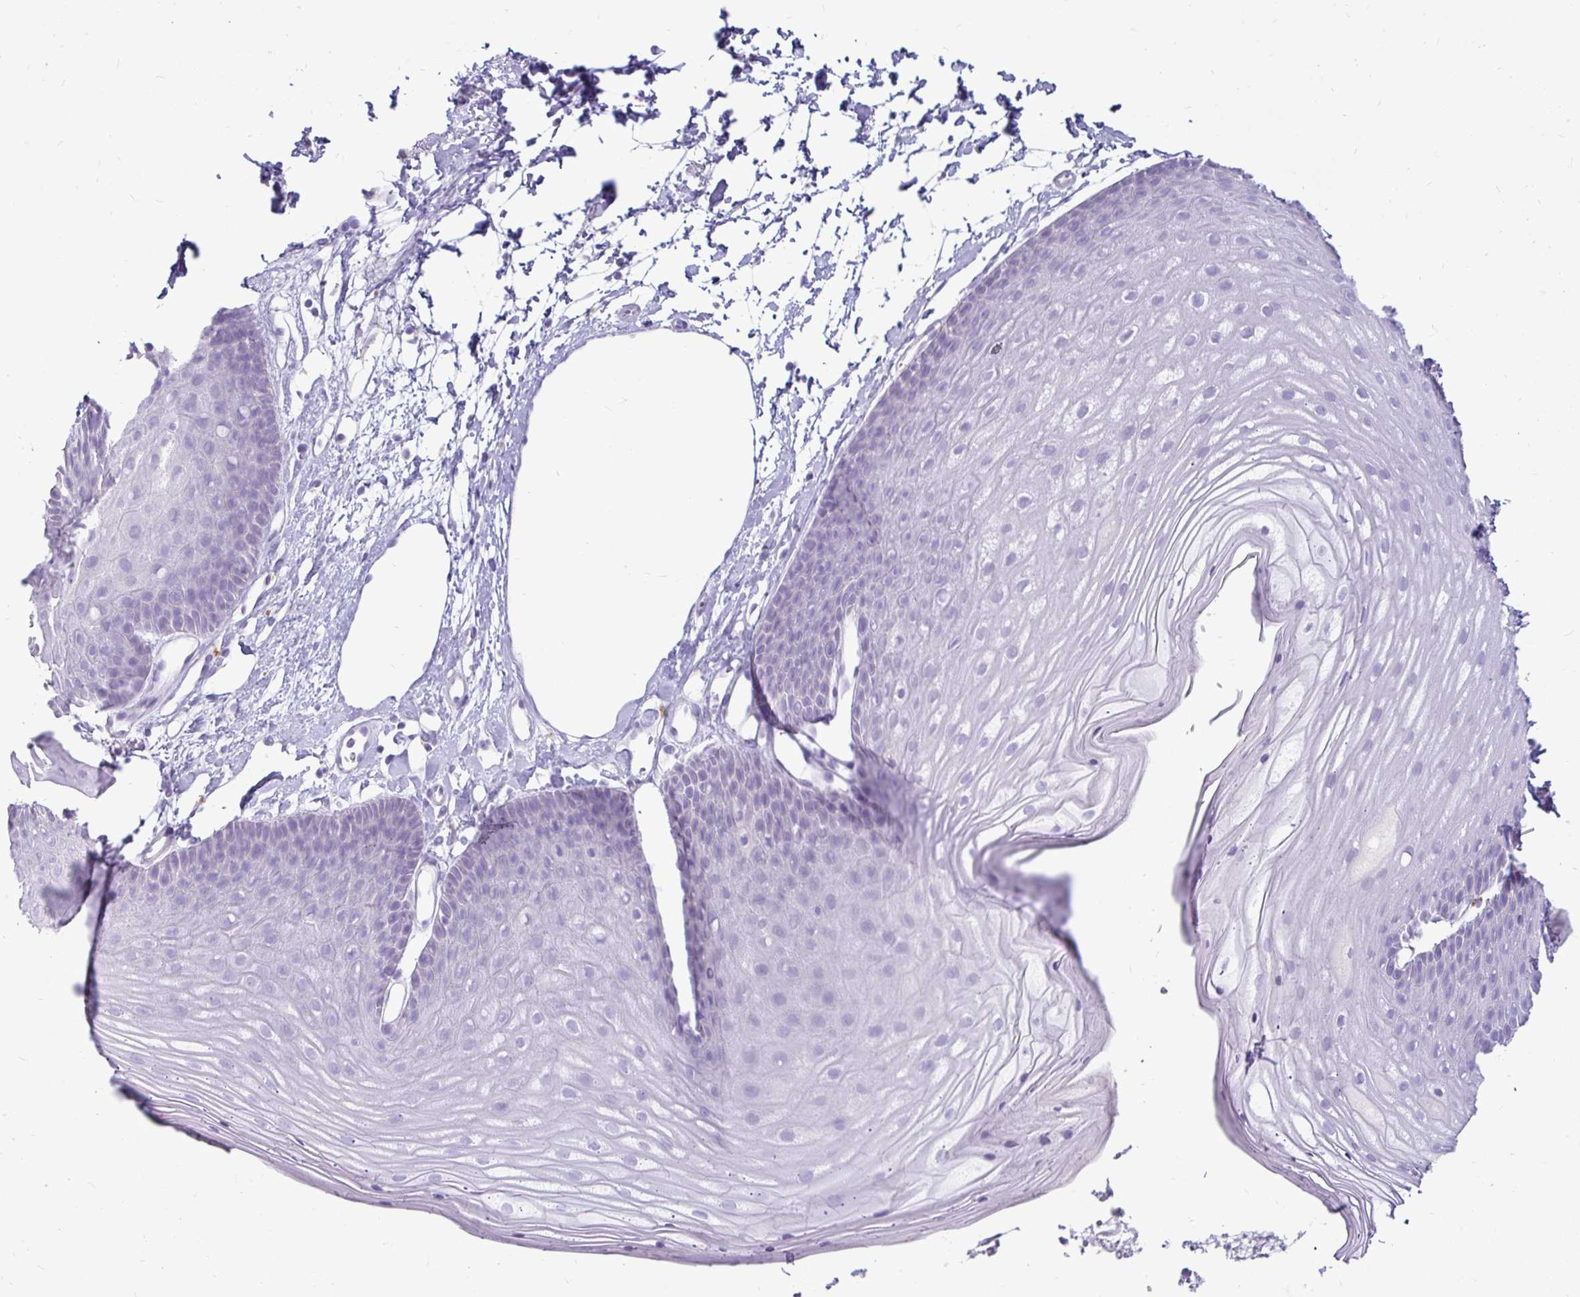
{"staining": {"intensity": "negative", "quantity": "none", "location": "none"}, "tissue": "skin", "cell_type": "Epidermal cells", "image_type": "normal", "snomed": [{"axis": "morphology", "description": "Normal tissue, NOS"}, {"axis": "topography", "description": "Anal"}], "caption": "Immunohistochemistry of normal human skin exhibits no expression in epidermal cells.", "gene": "CTSZ", "patient": {"sex": "male", "age": 53}}